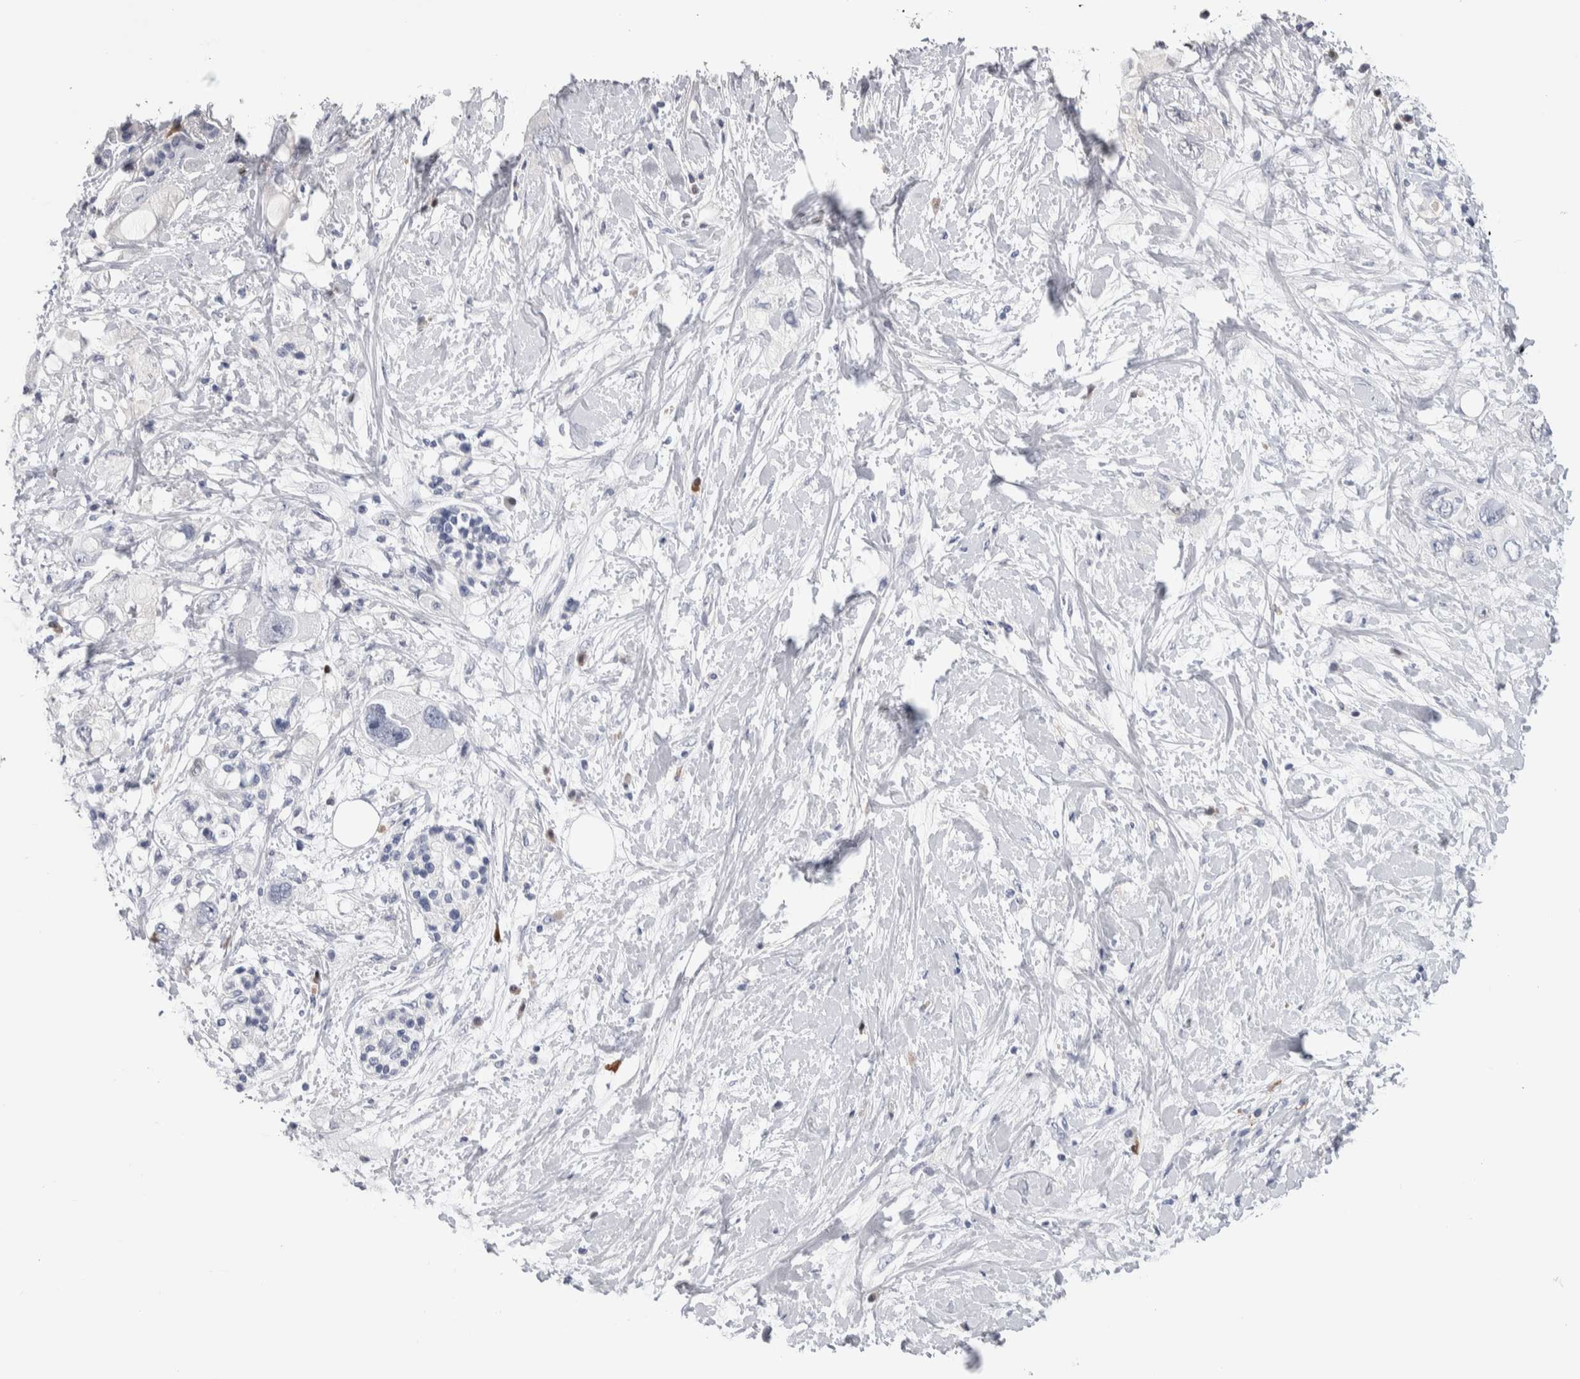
{"staining": {"intensity": "negative", "quantity": "none", "location": "none"}, "tissue": "pancreatic cancer", "cell_type": "Tumor cells", "image_type": "cancer", "snomed": [{"axis": "morphology", "description": "Adenocarcinoma, NOS"}, {"axis": "topography", "description": "Pancreas"}], "caption": "Immunohistochemical staining of pancreatic cancer (adenocarcinoma) shows no significant positivity in tumor cells. Nuclei are stained in blue.", "gene": "LURAP1L", "patient": {"sex": "female", "age": 56}}